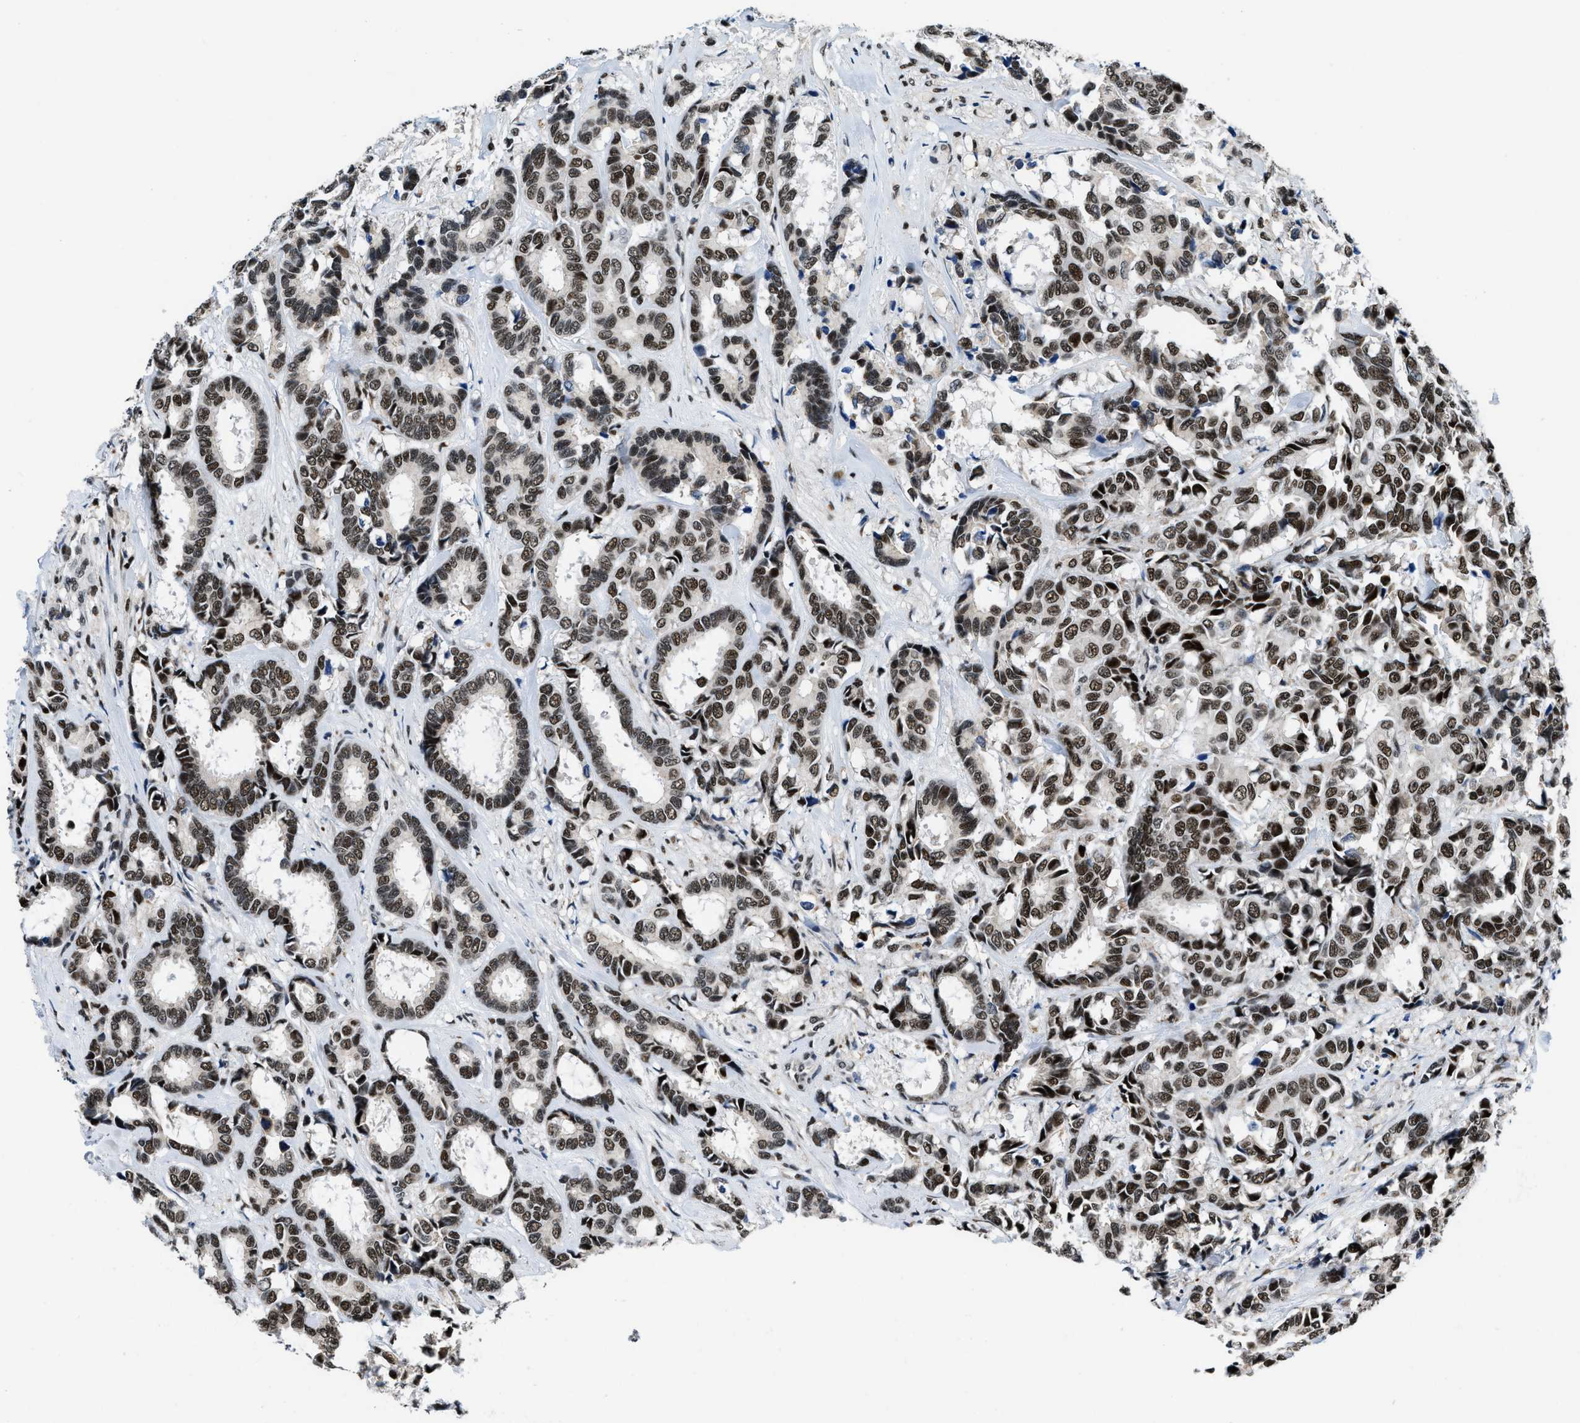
{"staining": {"intensity": "strong", "quantity": ">75%", "location": "nuclear"}, "tissue": "breast cancer", "cell_type": "Tumor cells", "image_type": "cancer", "snomed": [{"axis": "morphology", "description": "Duct carcinoma"}, {"axis": "topography", "description": "Breast"}], "caption": "Protein expression analysis of breast cancer shows strong nuclear positivity in about >75% of tumor cells. Nuclei are stained in blue.", "gene": "KDM3B", "patient": {"sex": "female", "age": 87}}